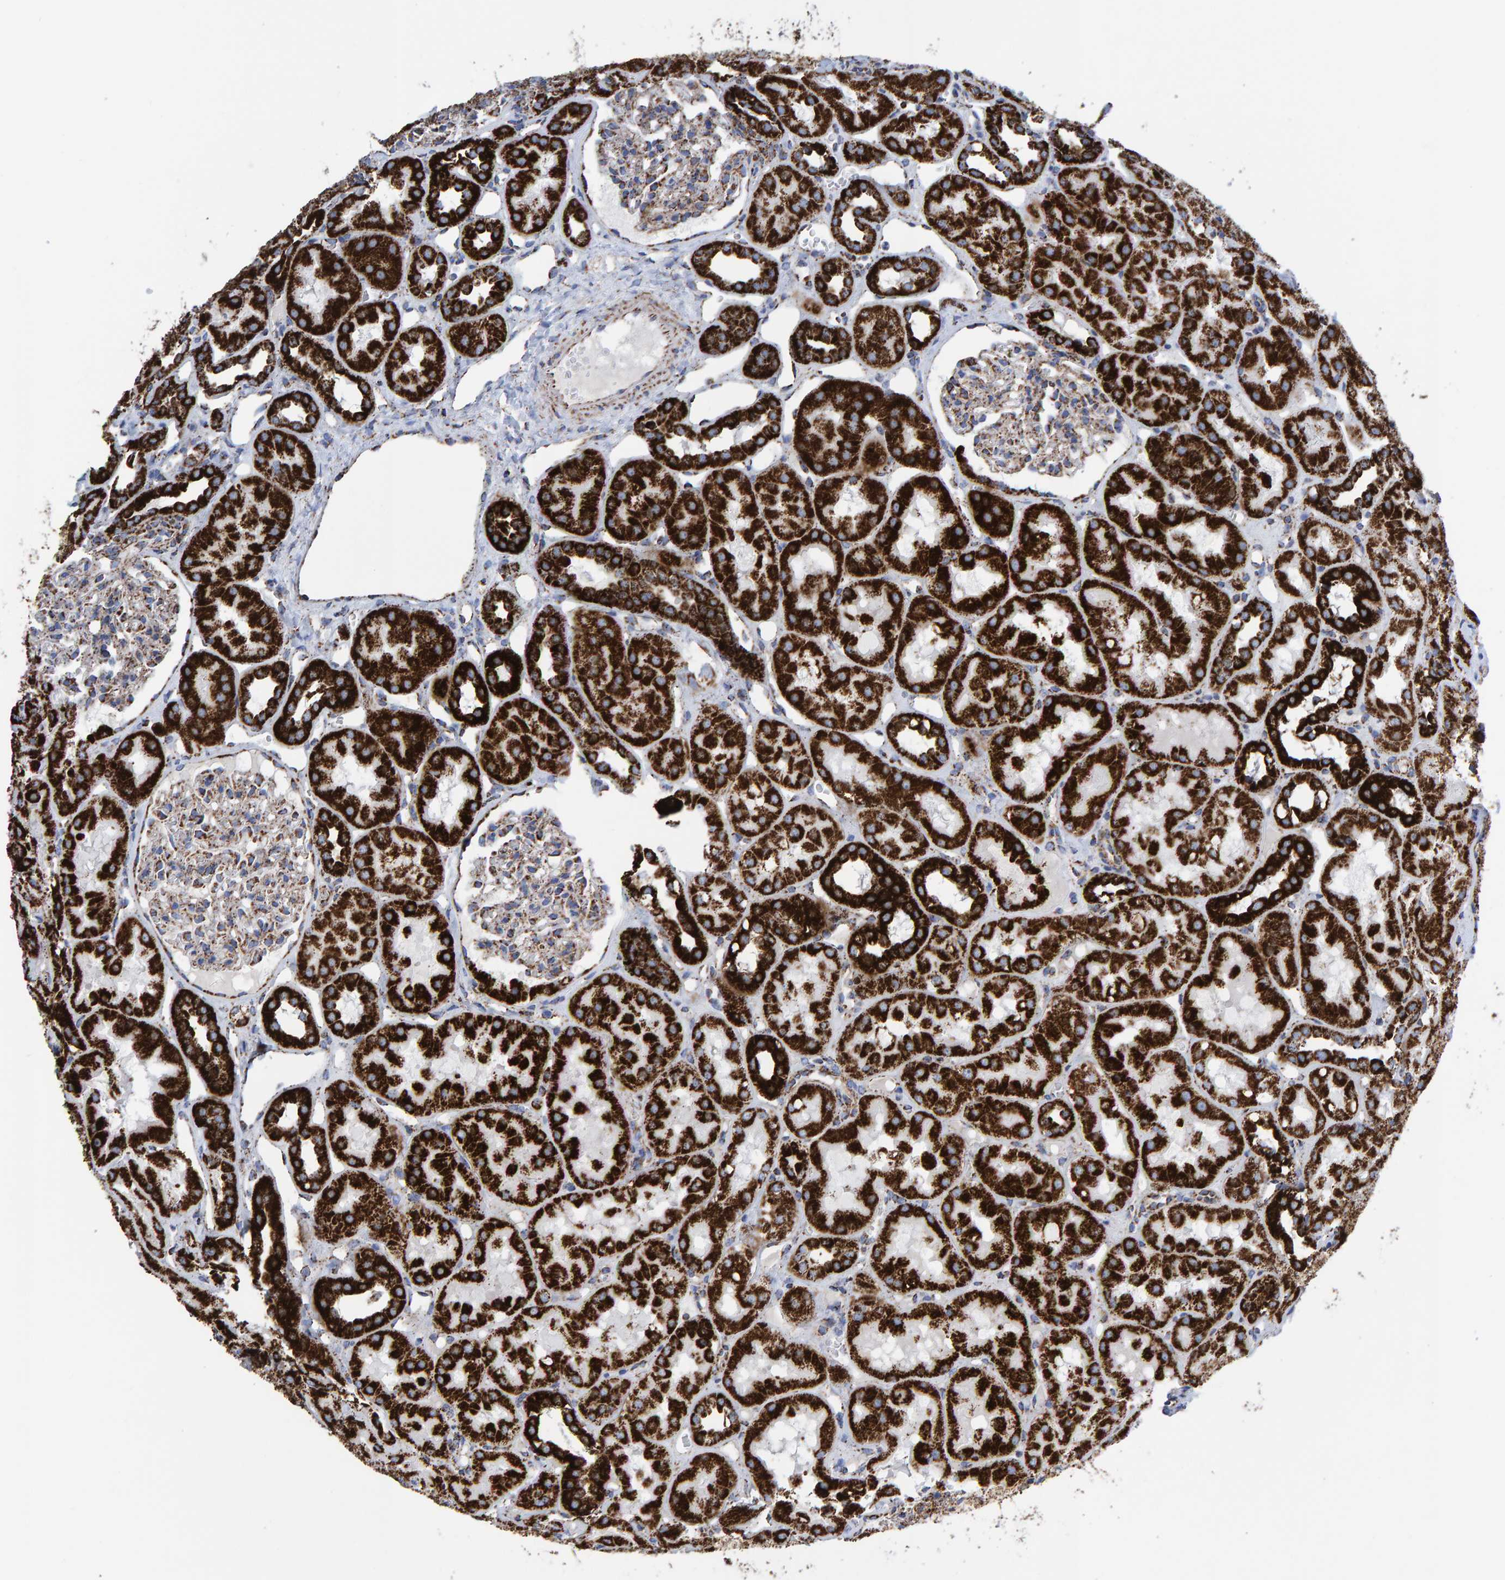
{"staining": {"intensity": "moderate", "quantity": ">75%", "location": "cytoplasmic/membranous"}, "tissue": "kidney", "cell_type": "Cells in glomeruli", "image_type": "normal", "snomed": [{"axis": "morphology", "description": "Normal tissue, NOS"}, {"axis": "topography", "description": "Kidney"}], "caption": "The immunohistochemical stain highlights moderate cytoplasmic/membranous expression in cells in glomeruli of benign kidney.", "gene": "ENSG00000262660", "patient": {"sex": "male", "age": 16}}